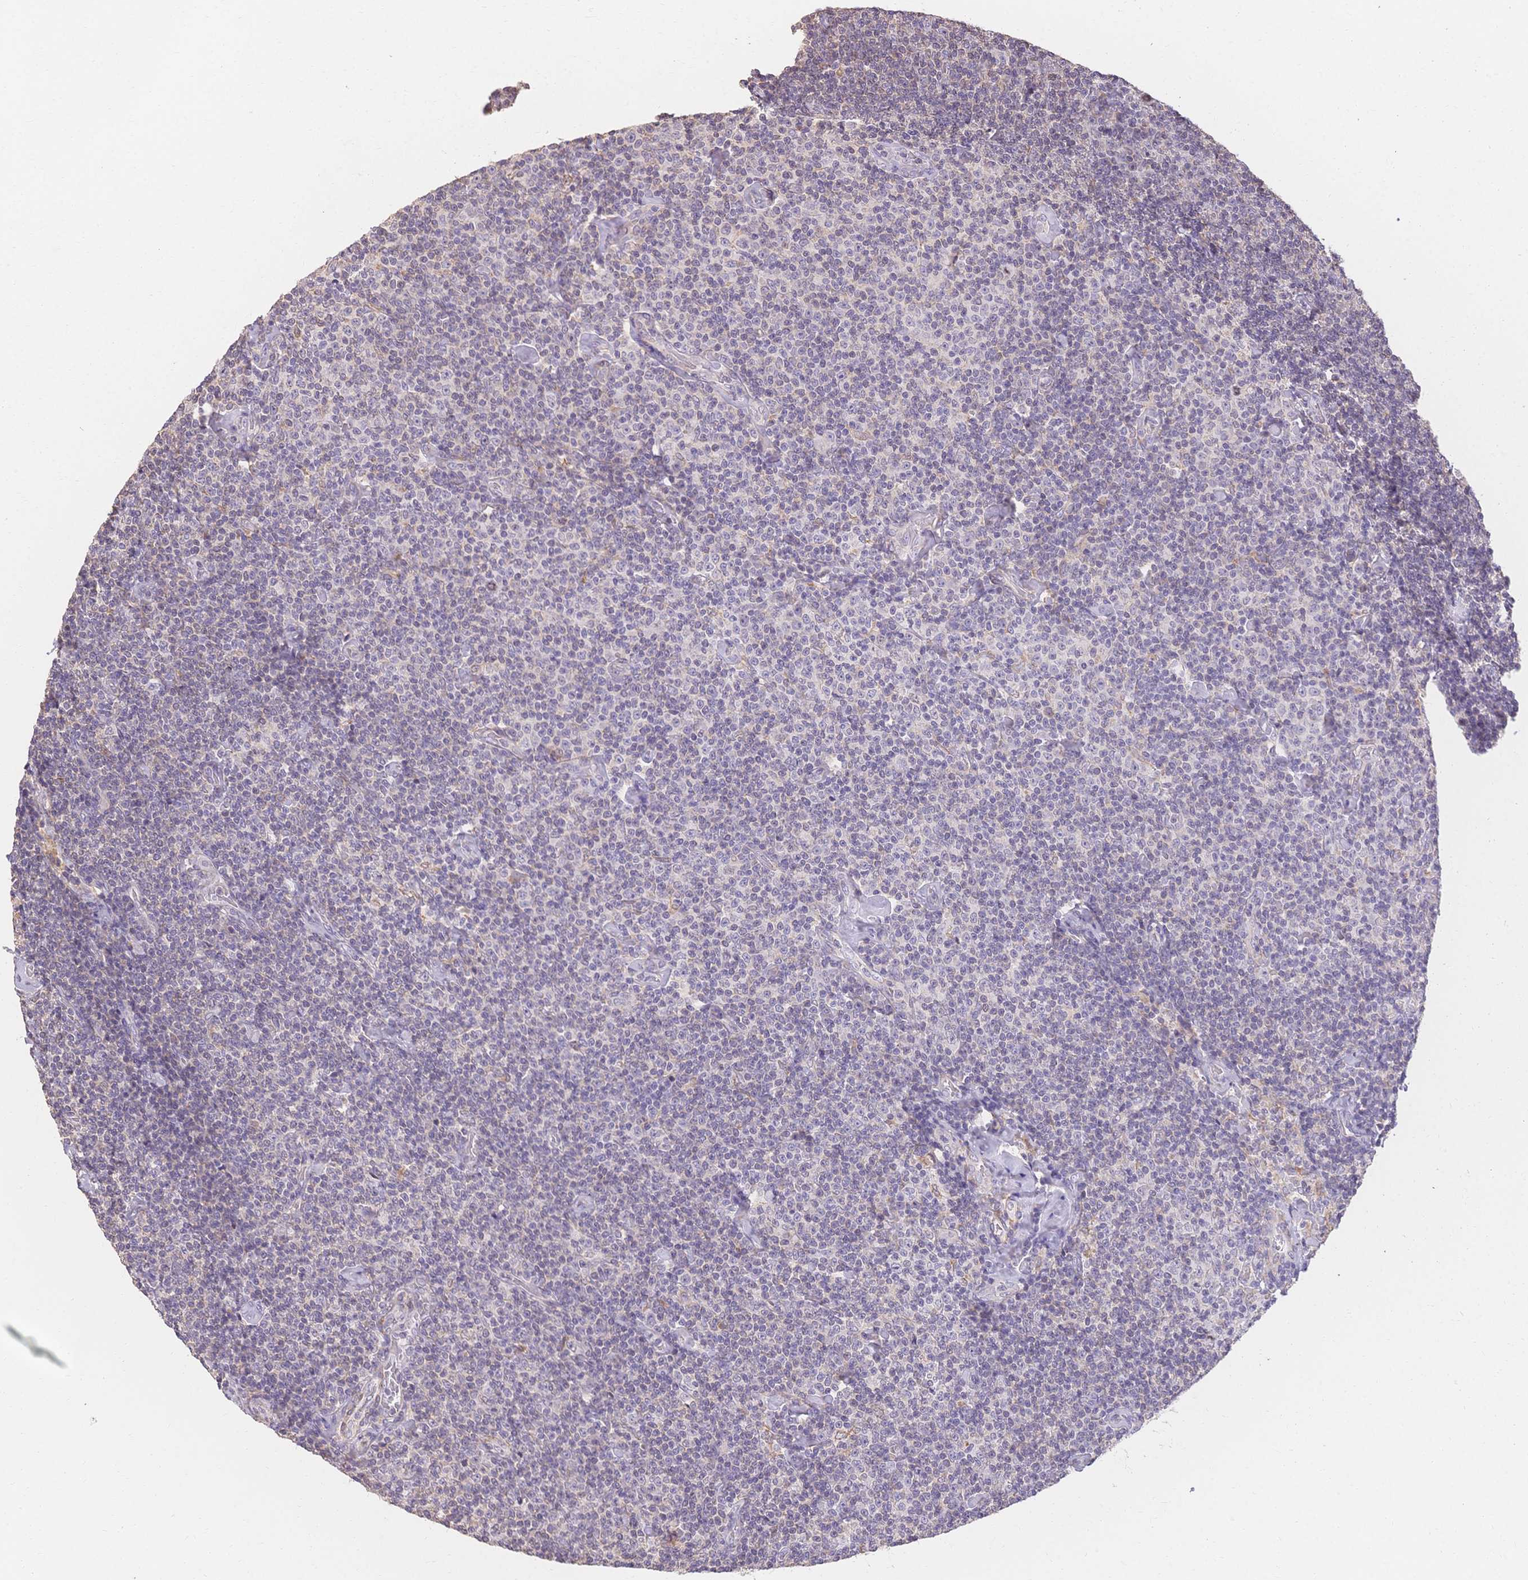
{"staining": {"intensity": "negative", "quantity": "none", "location": "none"}, "tissue": "lymphoma", "cell_type": "Tumor cells", "image_type": "cancer", "snomed": [{"axis": "morphology", "description": "Malignant lymphoma, non-Hodgkin's type, Low grade"}, {"axis": "topography", "description": "Lymph node"}], "caption": "Immunohistochemistry histopathology image of neoplastic tissue: human lymphoma stained with DAB demonstrates no significant protein staining in tumor cells.", "gene": "HS3ST5", "patient": {"sex": "male", "age": 81}}